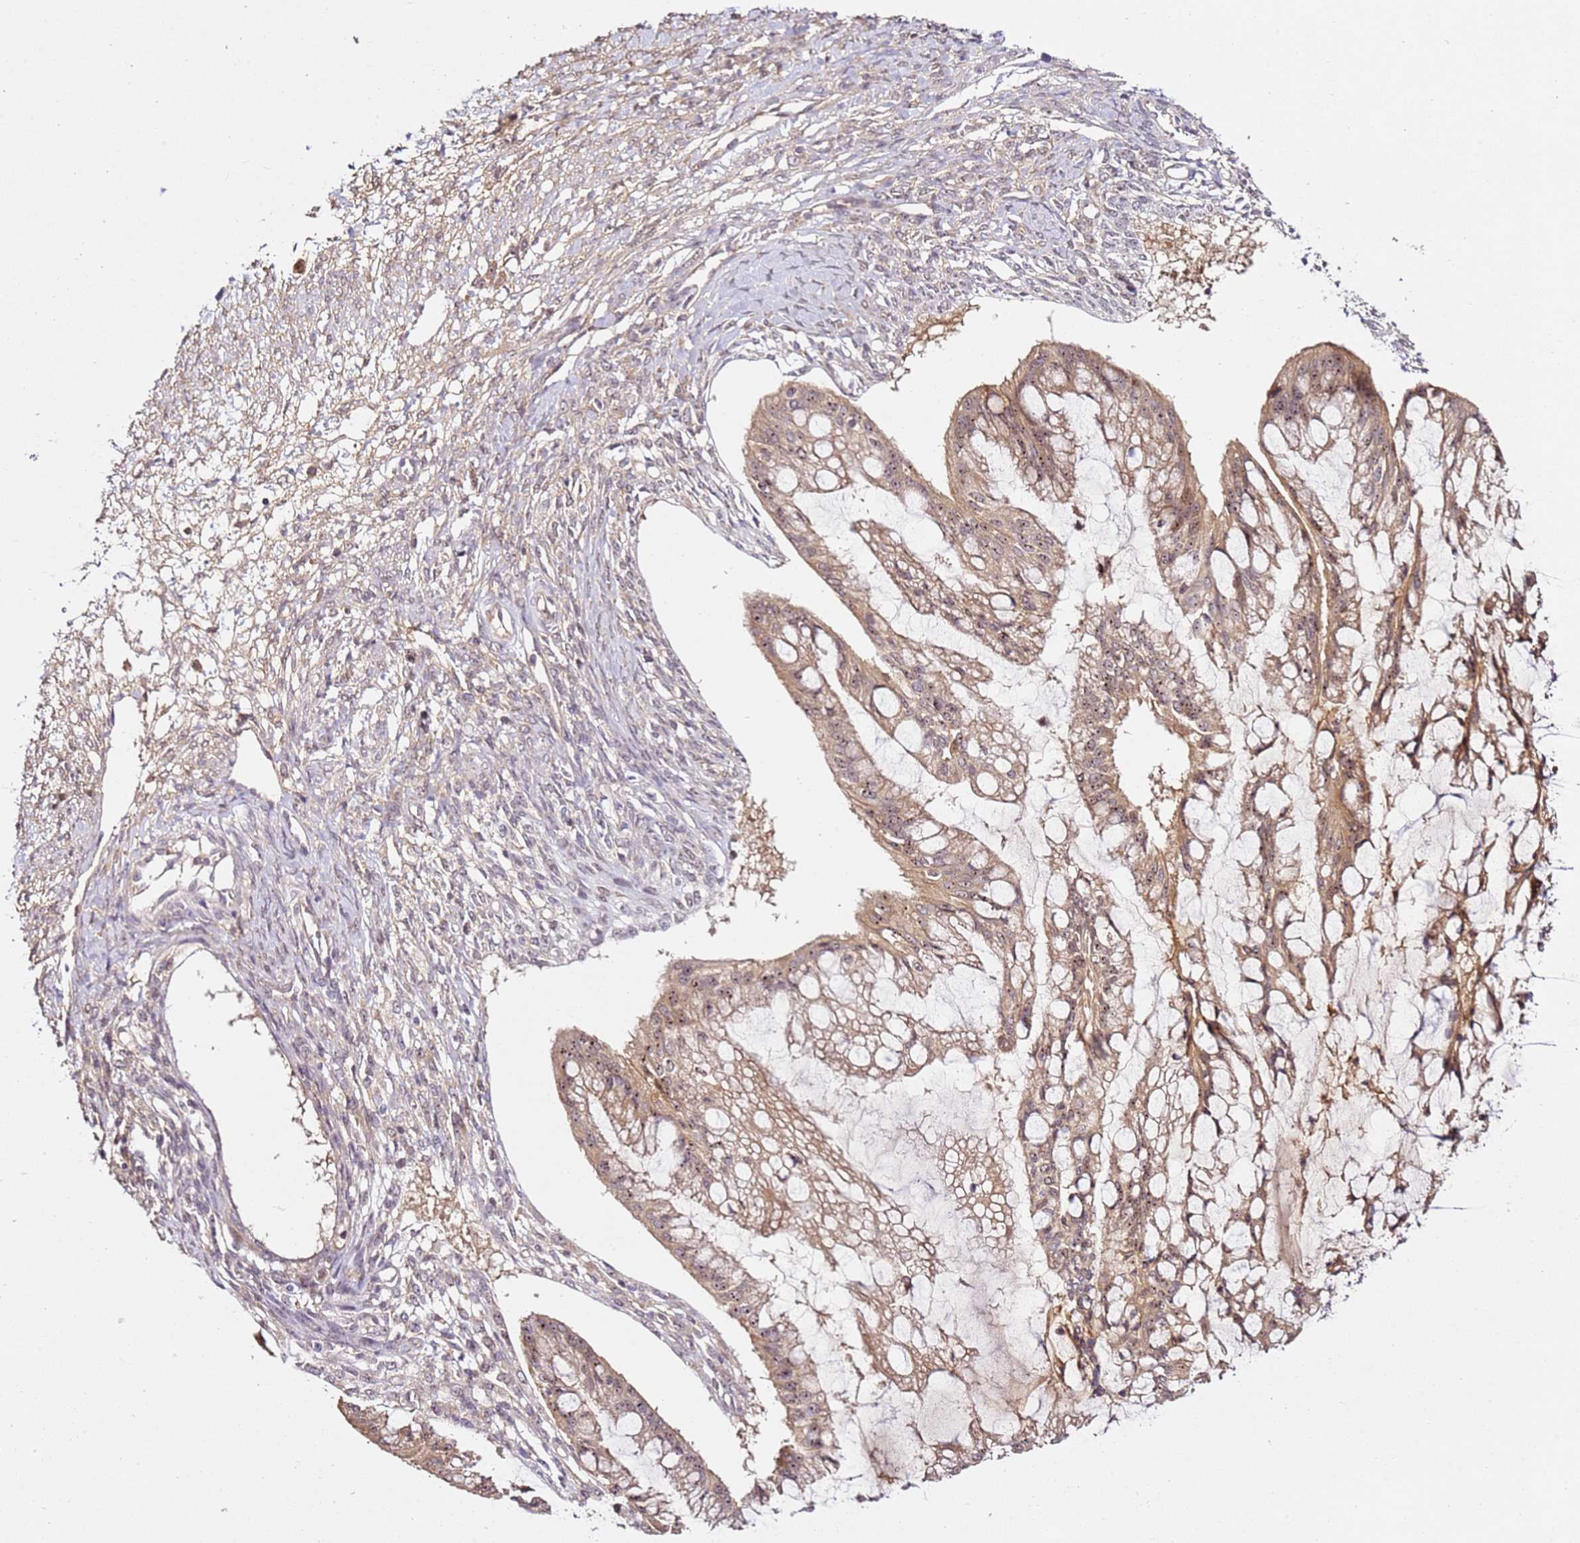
{"staining": {"intensity": "moderate", "quantity": ">75%", "location": "cytoplasmic/membranous,nuclear"}, "tissue": "ovarian cancer", "cell_type": "Tumor cells", "image_type": "cancer", "snomed": [{"axis": "morphology", "description": "Cystadenocarcinoma, mucinous, NOS"}, {"axis": "topography", "description": "Ovary"}], "caption": "Human ovarian cancer stained with a protein marker demonstrates moderate staining in tumor cells.", "gene": "DDX27", "patient": {"sex": "female", "age": 73}}